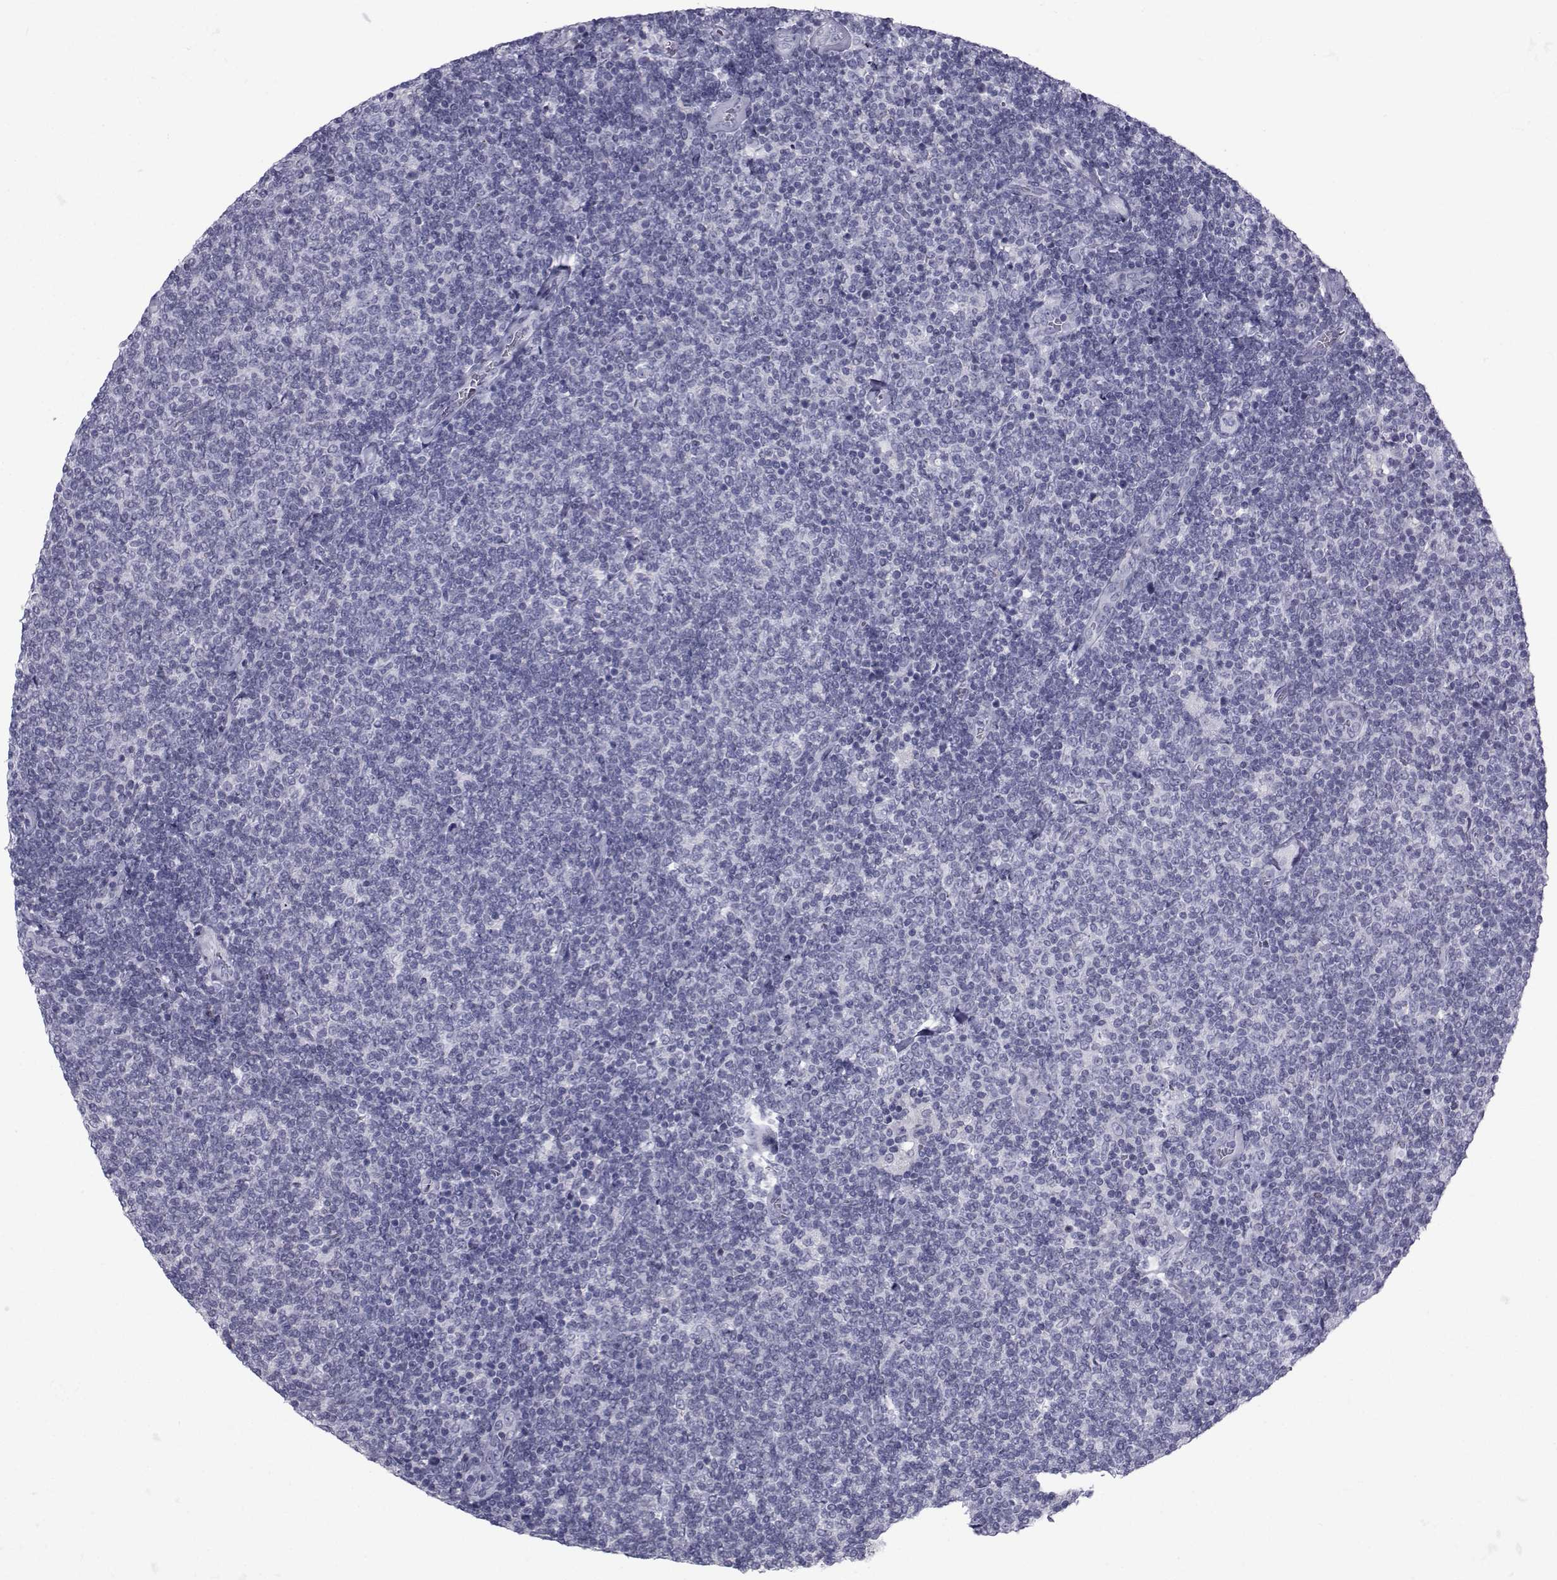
{"staining": {"intensity": "negative", "quantity": "none", "location": "none"}, "tissue": "lymphoma", "cell_type": "Tumor cells", "image_type": "cancer", "snomed": [{"axis": "morphology", "description": "Malignant lymphoma, non-Hodgkin's type, Low grade"}, {"axis": "topography", "description": "Lymph node"}], "caption": "Lymphoma stained for a protein using IHC shows no positivity tumor cells.", "gene": "FDXR", "patient": {"sex": "male", "age": 52}}